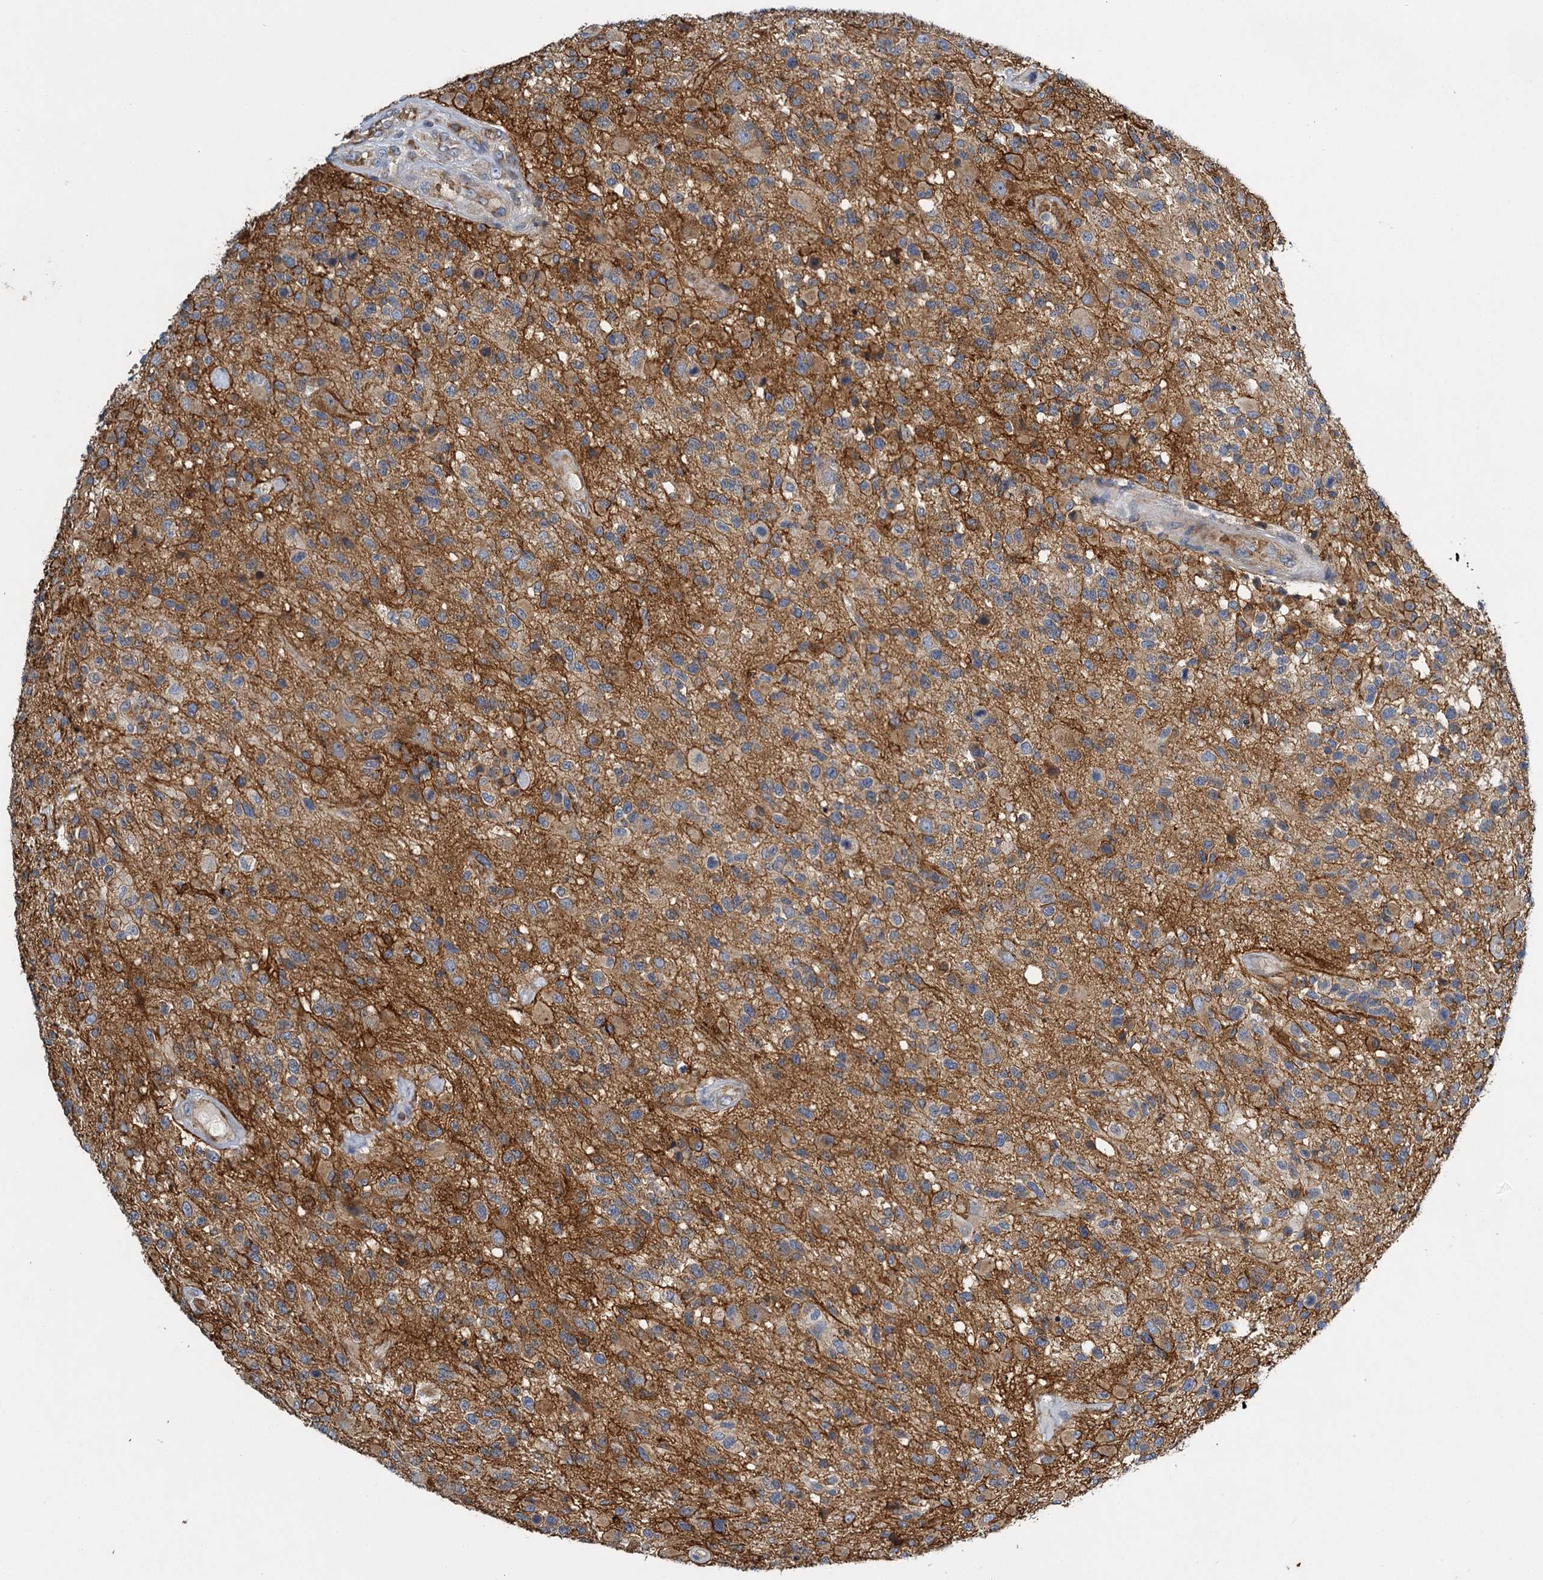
{"staining": {"intensity": "moderate", "quantity": "<25%", "location": "cytoplasmic/membranous"}, "tissue": "glioma", "cell_type": "Tumor cells", "image_type": "cancer", "snomed": [{"axis": "morphology", "description": "Glioma, malignant, High grade"}, {"axis": "morphology", "description": "Glioblastoma, NOS"}, {"axis": "topography", "description": "Brain"}], "caption": "This is a photomicrograph of immunohistochemistry (IHC) staining of glioma, which shows moderate positivity in the cytoplasmic/membranous of tumor cells.", "gene": "BCS1L", "patient": {"sex": "male", "age": 60}}